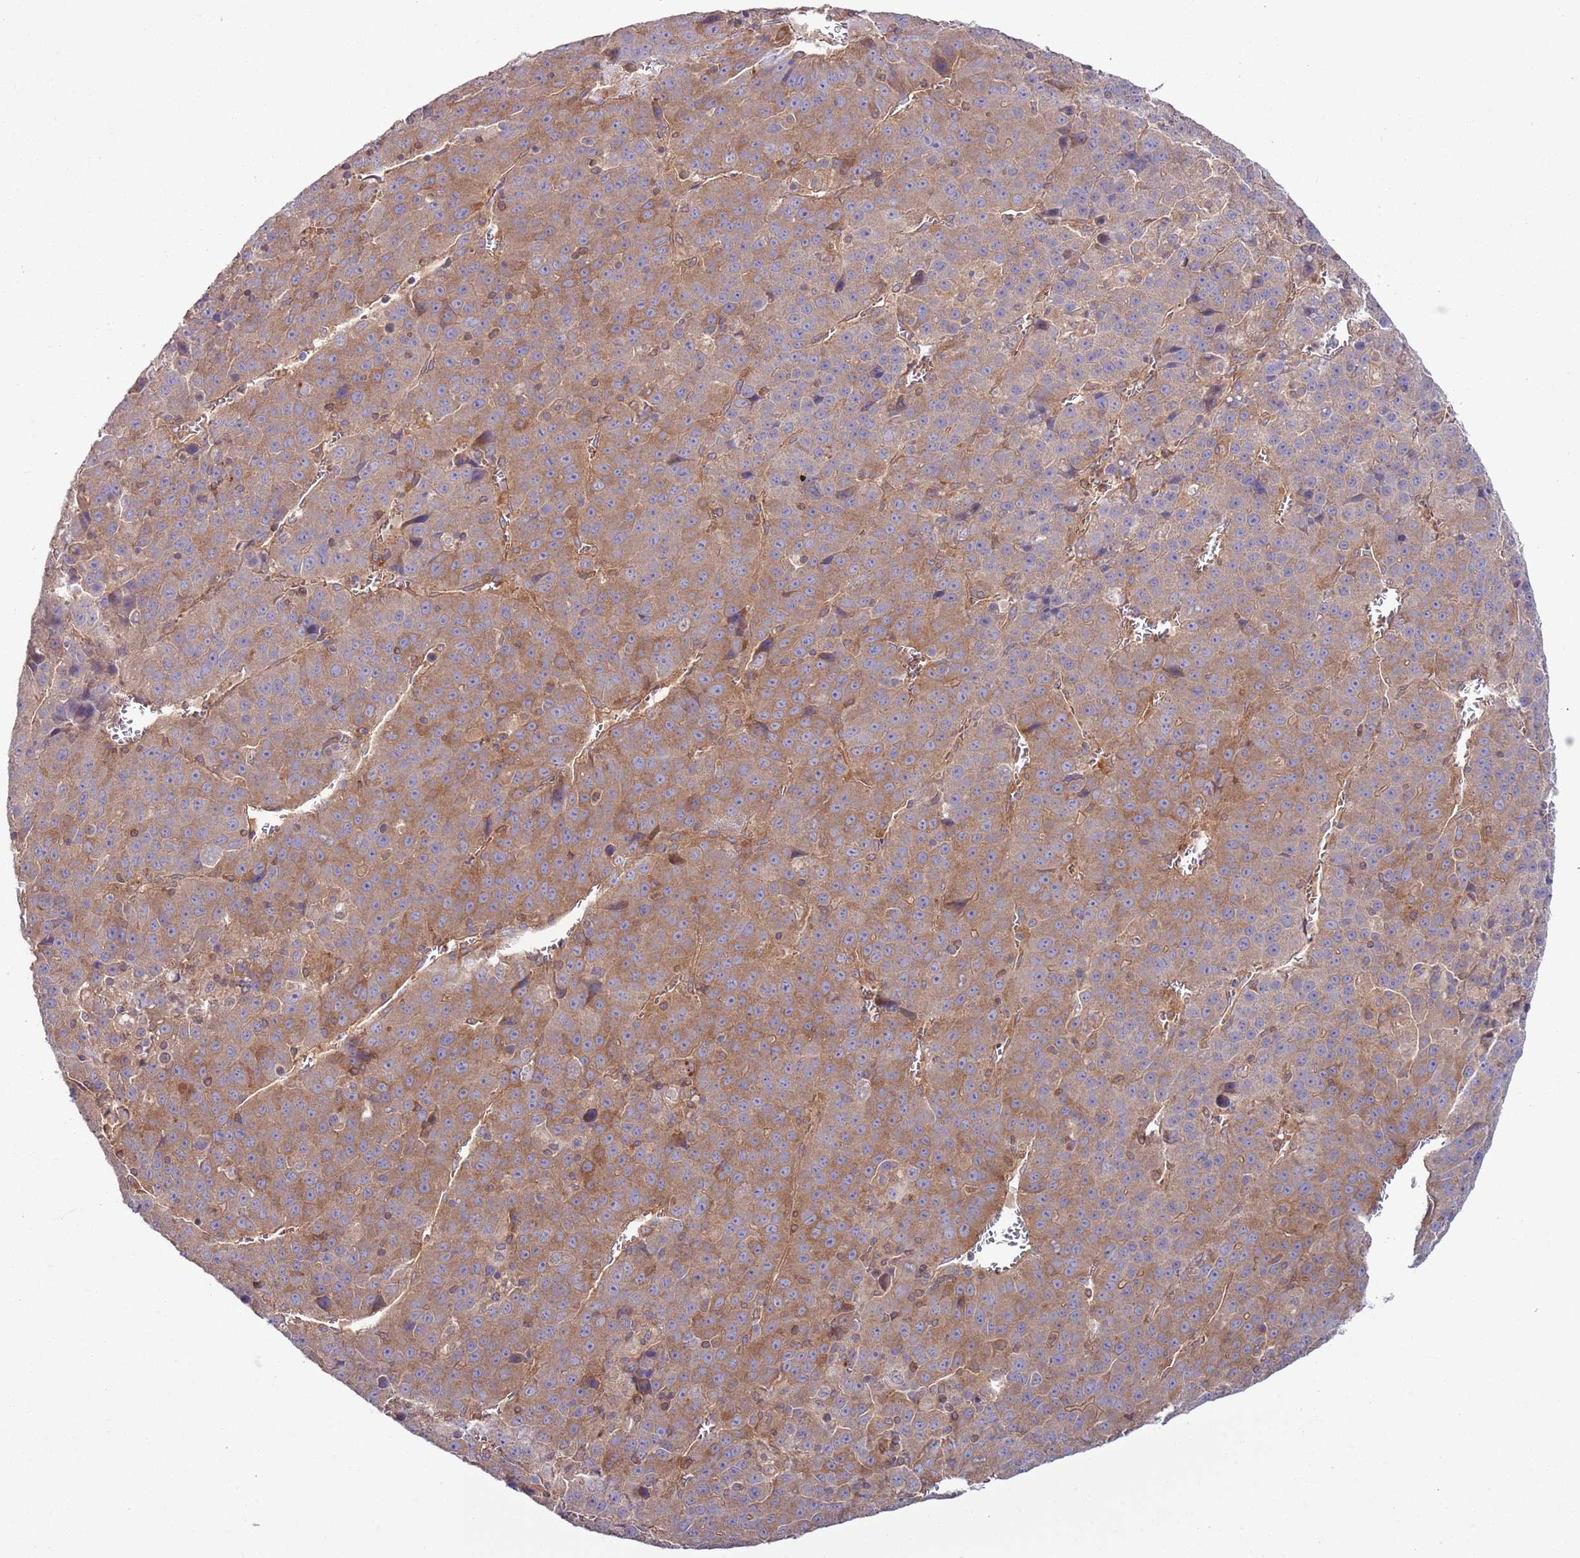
{"staining": {"intensity": "moderate", "quantity": "25%-75%", "location": "cytoplasmic/membranous"}, "tissue": "liver cancer", "cell_type": "Tumor cells", "image_type": "cancer", "snomed": [{"axis": "morphology", "description": "Carcinoma, Hepatocellular, NOS"}, {"axis": "topography", "description": "Liver"}], "caption": "About 25%-75% of tumor cells in liver cancer (hepatocellular carcinoma) display moderate cytoplasmic/membranous protein expression as visualized by brown immunohistochemical staining.", "gene": "LPIN2", "patient": {"sex": "female", "age": 53}}